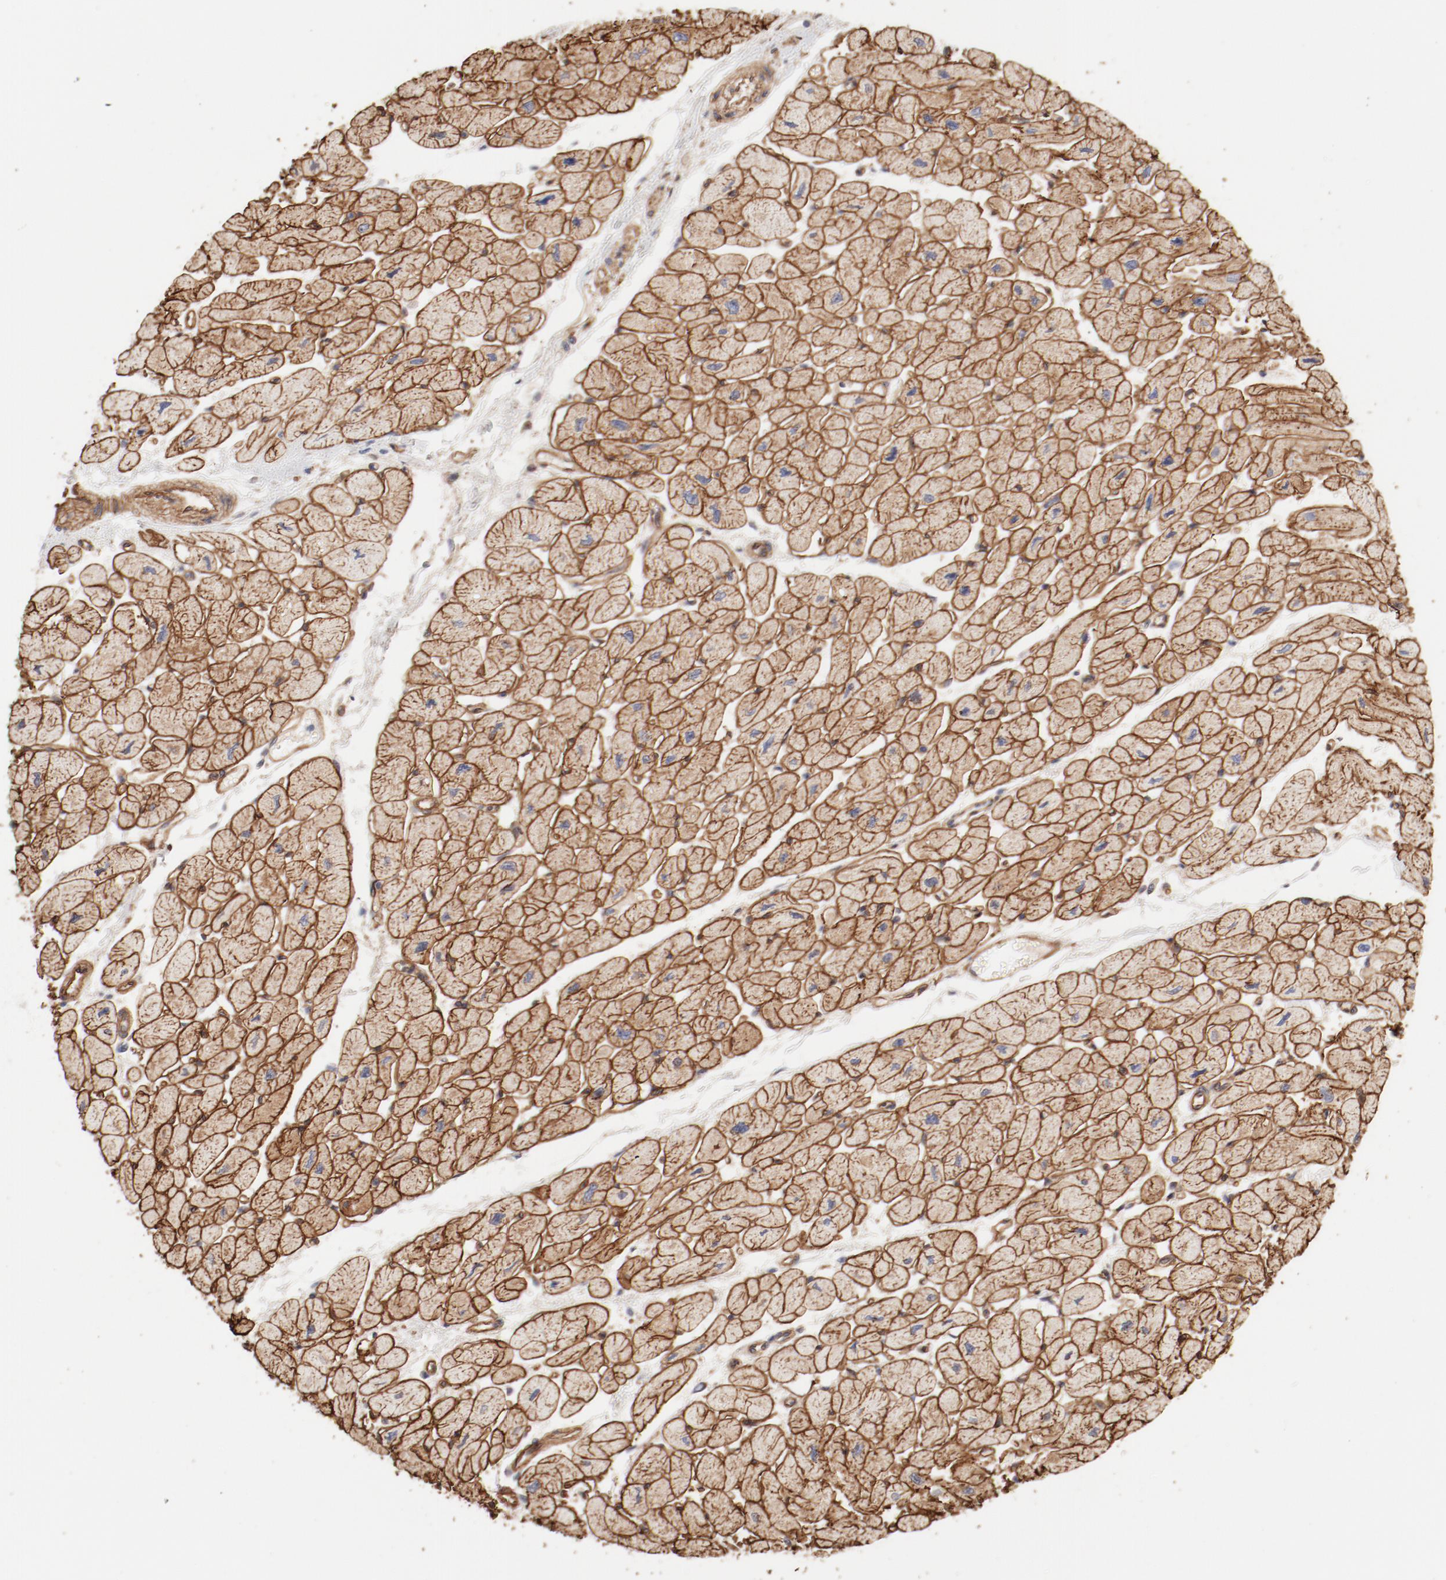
{"staining": {"intensity": "strong", "quantity": ">75%", "location": "cytoplasmic/membranous"}, "tissue": "heart muscle", "cell_type": "Cardiomyocytes", "image_type": "normal", "snomed": [{"axis": "morphology", "description": "Normal tissue, NOS"}, {"axis": "topography", "description": "Heart"}], "caption": "A high amount of strong cytoplasmic/membranous expression is appreciated in about >75% of cardiomyocytes in unremarkable heart muscle.", "gene": "MAGED4B", "patient": {"sex": "female", "age": 54}}